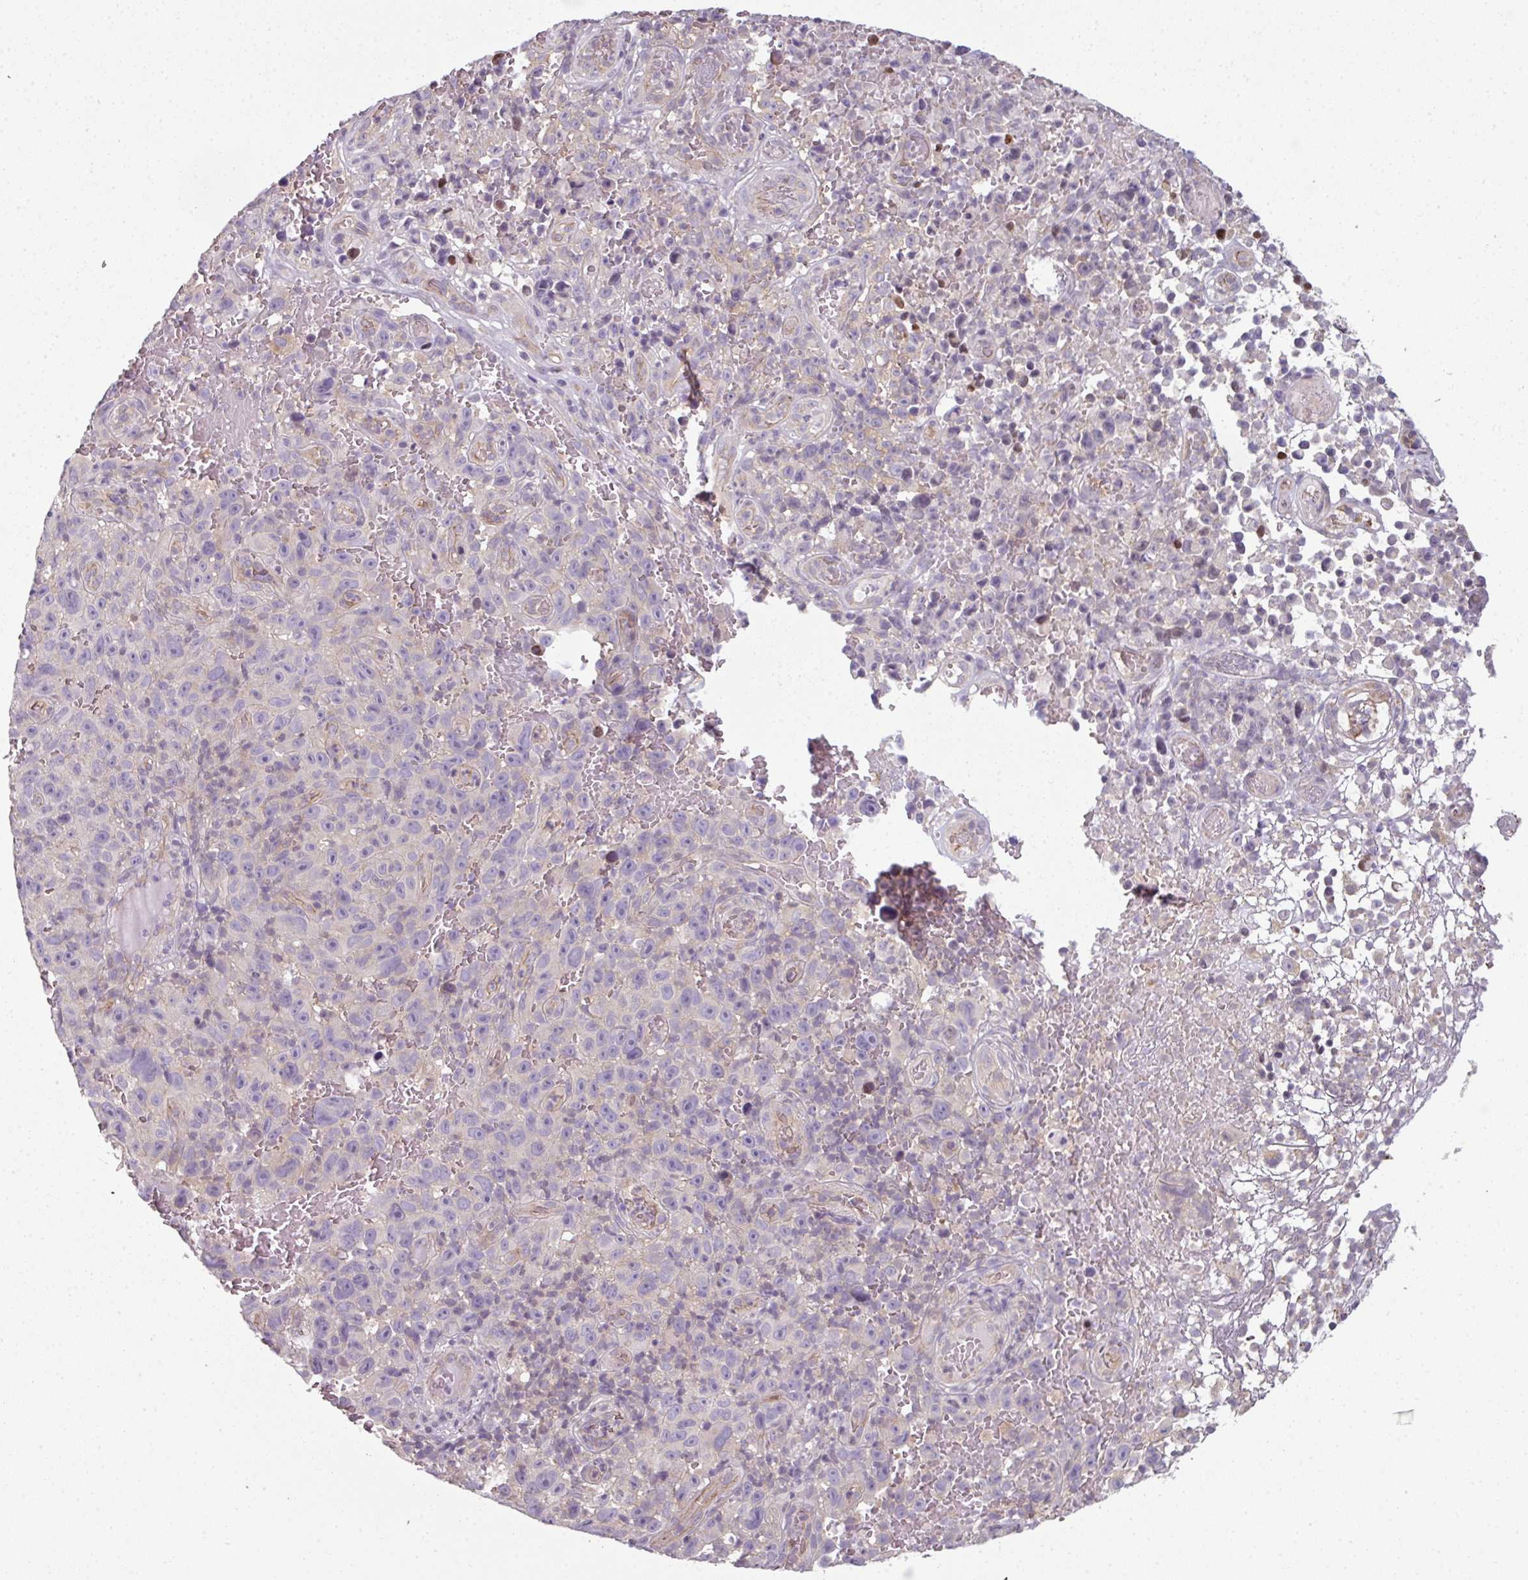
{"staining": {"intensity": "negative", "quantity": "none", "location": "none"}, "tissue": "melanoma", "cell_type": "Tumor cells", "image_type": "cancer", "snomed": [{"axis": "morphology", "description": "Malignant melanoma, NOS"}, {"axis": "topography", "description": "Skin"}], "caption": "This is a micrograph of immunohistochemistry (IHC) staining of melanoma, which shows no positivity in tumor cells.", "gene": "C19orf33", "patient": {"sex": "female", "age": 82}}